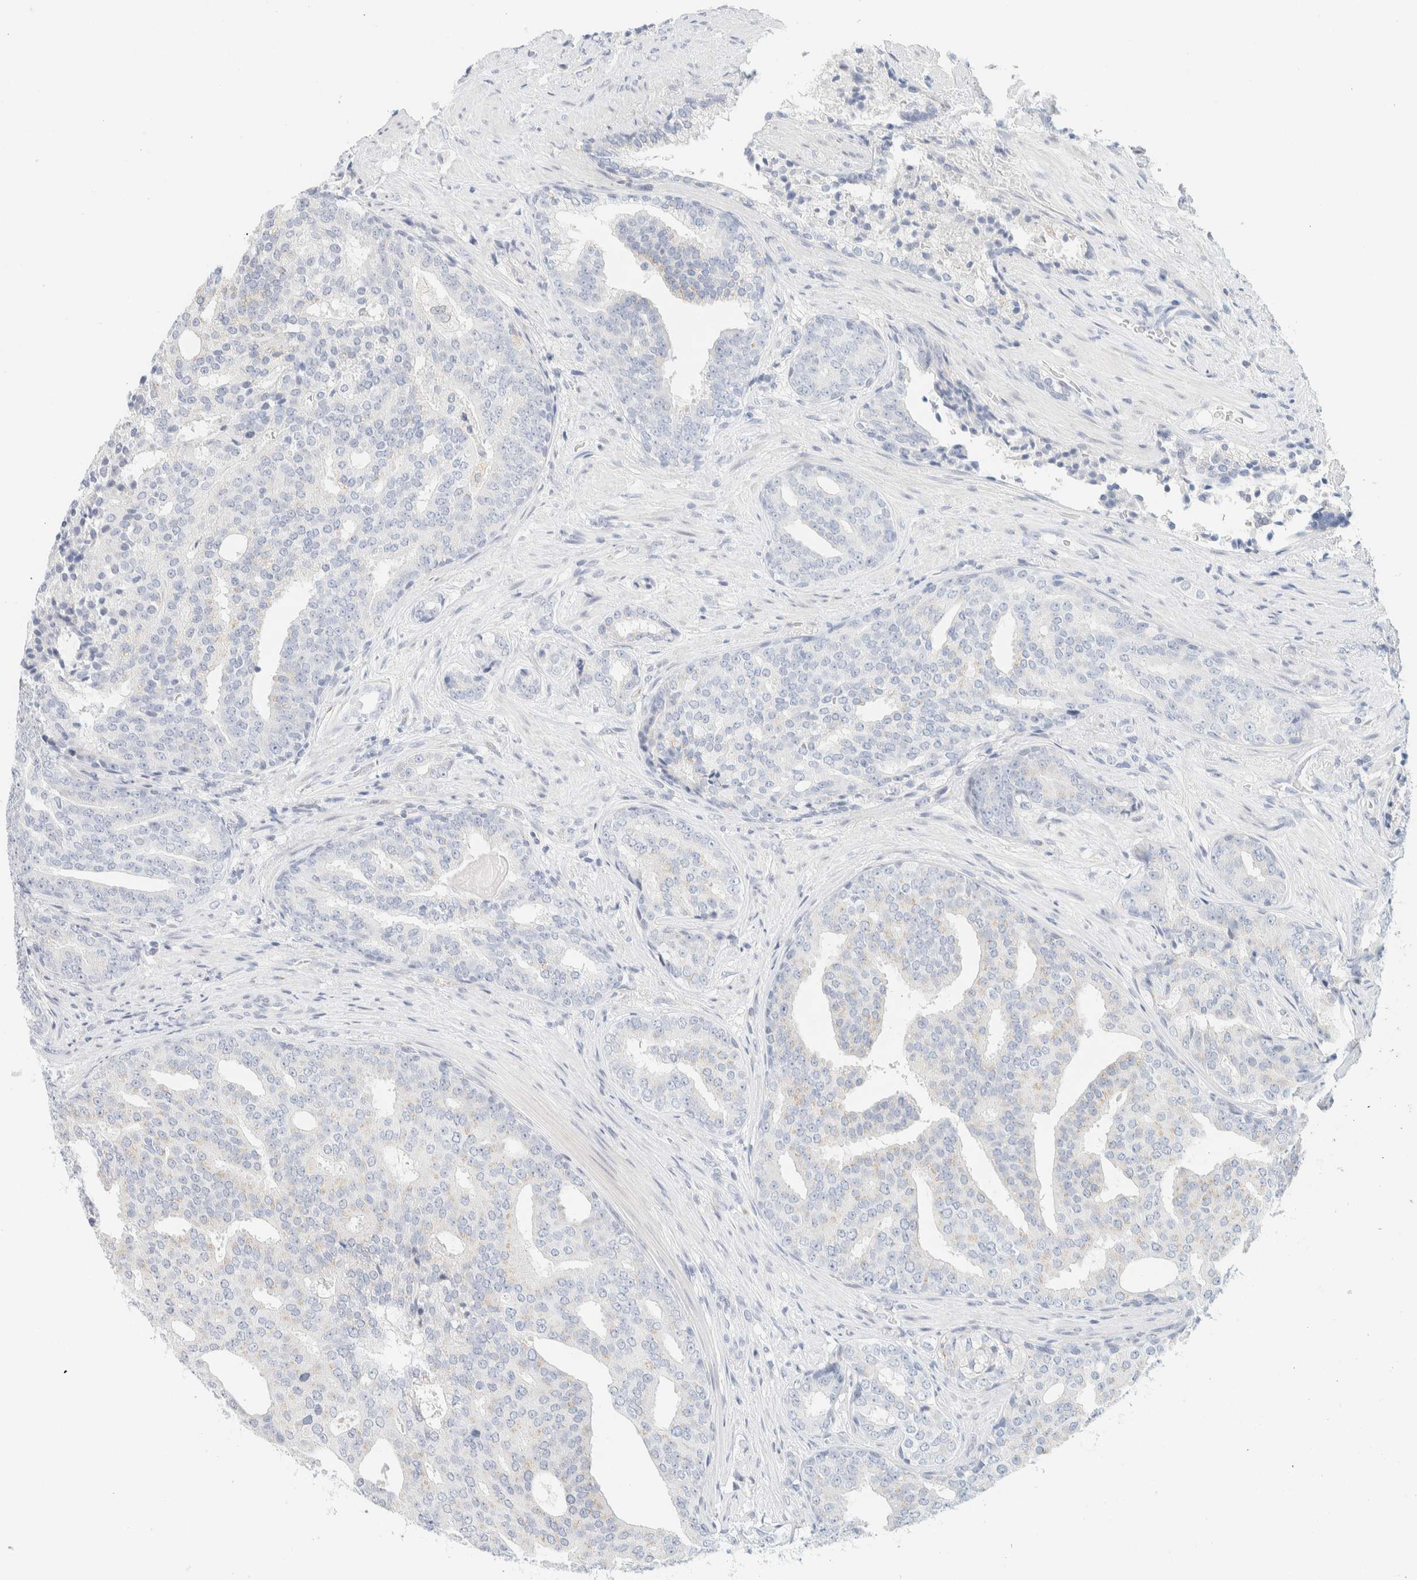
{"staining": {"intensity": "negative", "quantity": "none", "location": "none"}, "tissue": "prostate cancer", "cell_type": "Tumor cells", "image_type": "cancer", "snomed": [{"axis": "morphology", "description": "Adenocarcinoma, High grade"}, {"axis": "topography", "description": "Prostate"}], "caption": "DAB (3,3'-diaminobenzidine) immunohistochemical staining of human prostate adenocarcinoma (high-grade) reveals no significant staining in tumor cells.", "gene": "SPNS3", "patient": {"sex": "male", "age": 71}}